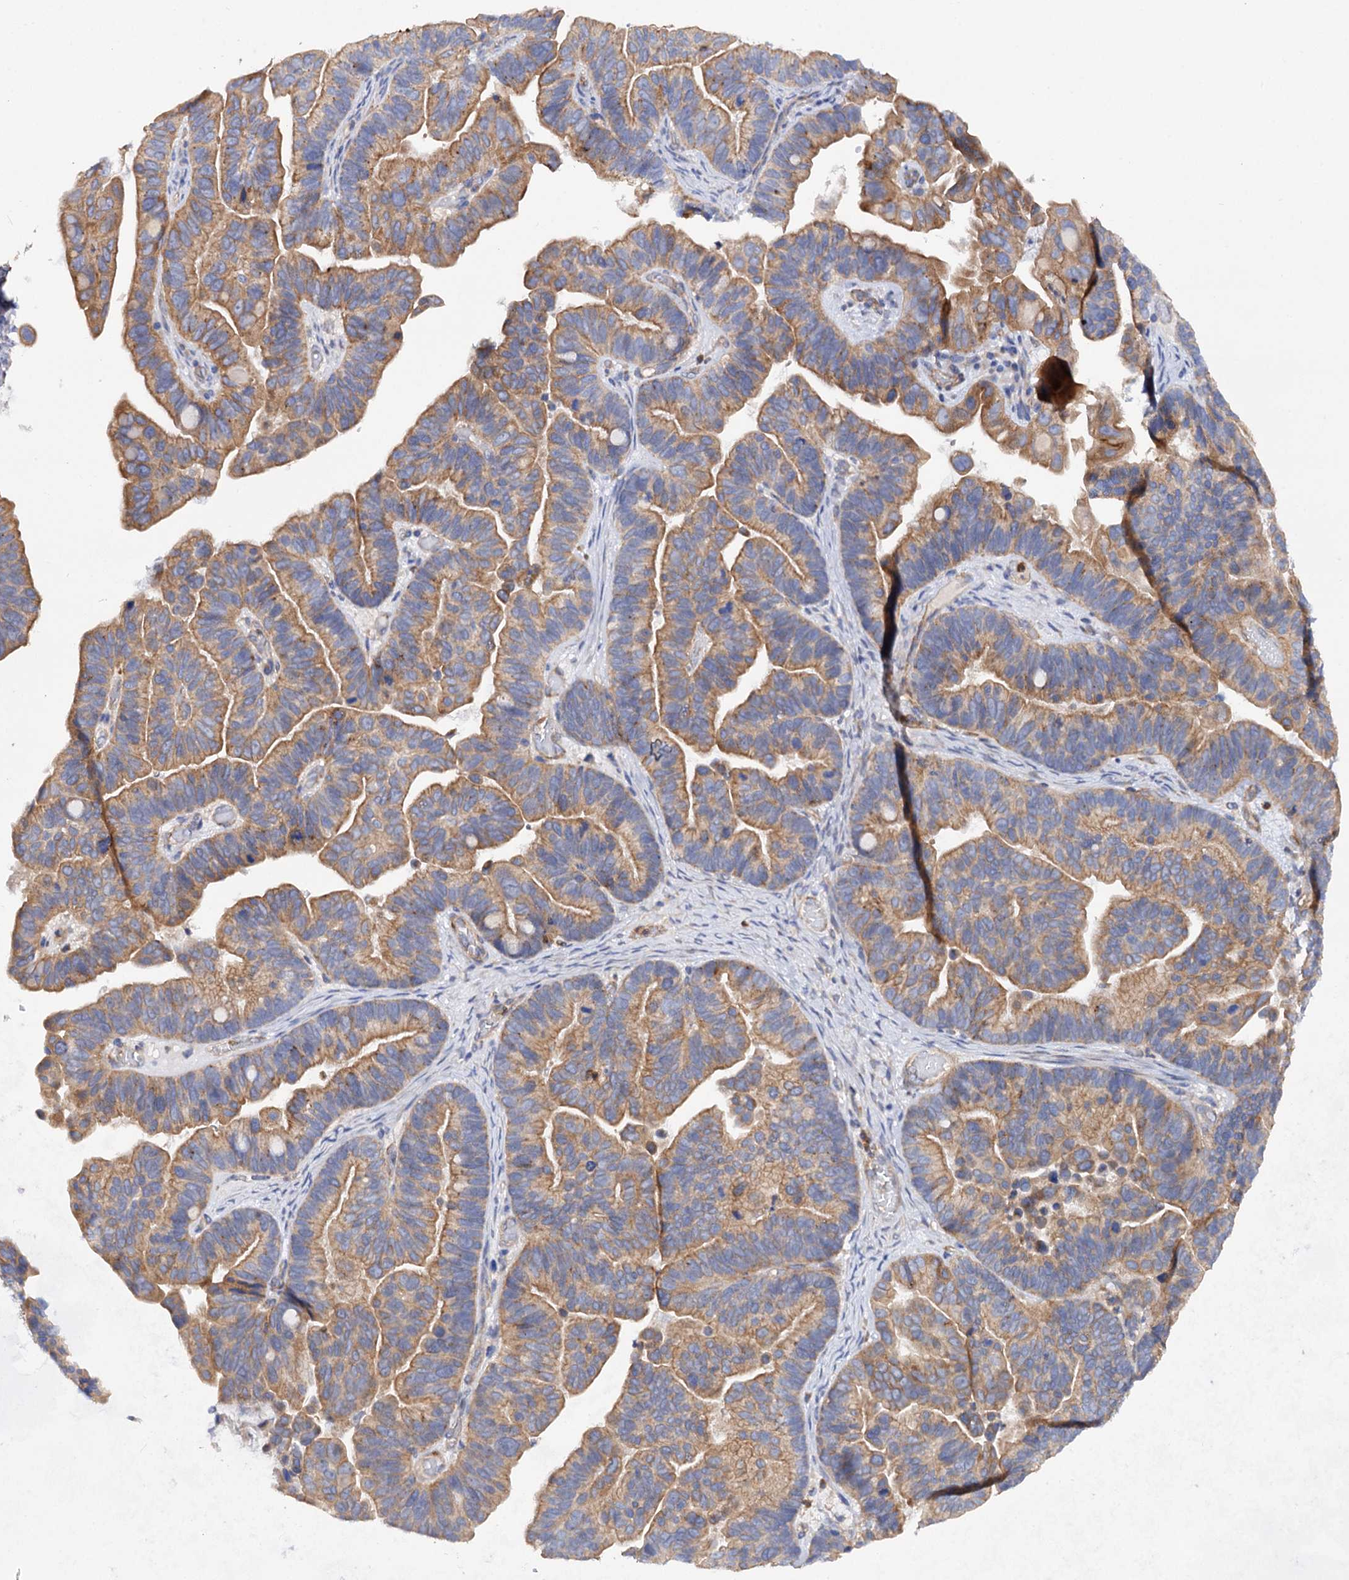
{"staining": {"intensity": "moderate", "quantity": ">75%", "location": "cytoplasmic/membranous"}, "tissue": "ovarian cancer", "cell_type": "Tumor cells", "image_type": "cancer", "snomed": [{"axis": "morphology", "description": "Cystadenocarcinoma, serous, NOS"}, {"axis": "topography", "description": "Ovary"}], "caption": "Immunohistochemistry image of human ovarian cancer (serous cystadenocarcinoma) stained for a protein (brown), which shows medium levels of moderate cytoplasmic/membranous positivity in approximately >75% of tumor cells.", "gene": "CSAD", "patient": {"sex": "female", "age": 56}}